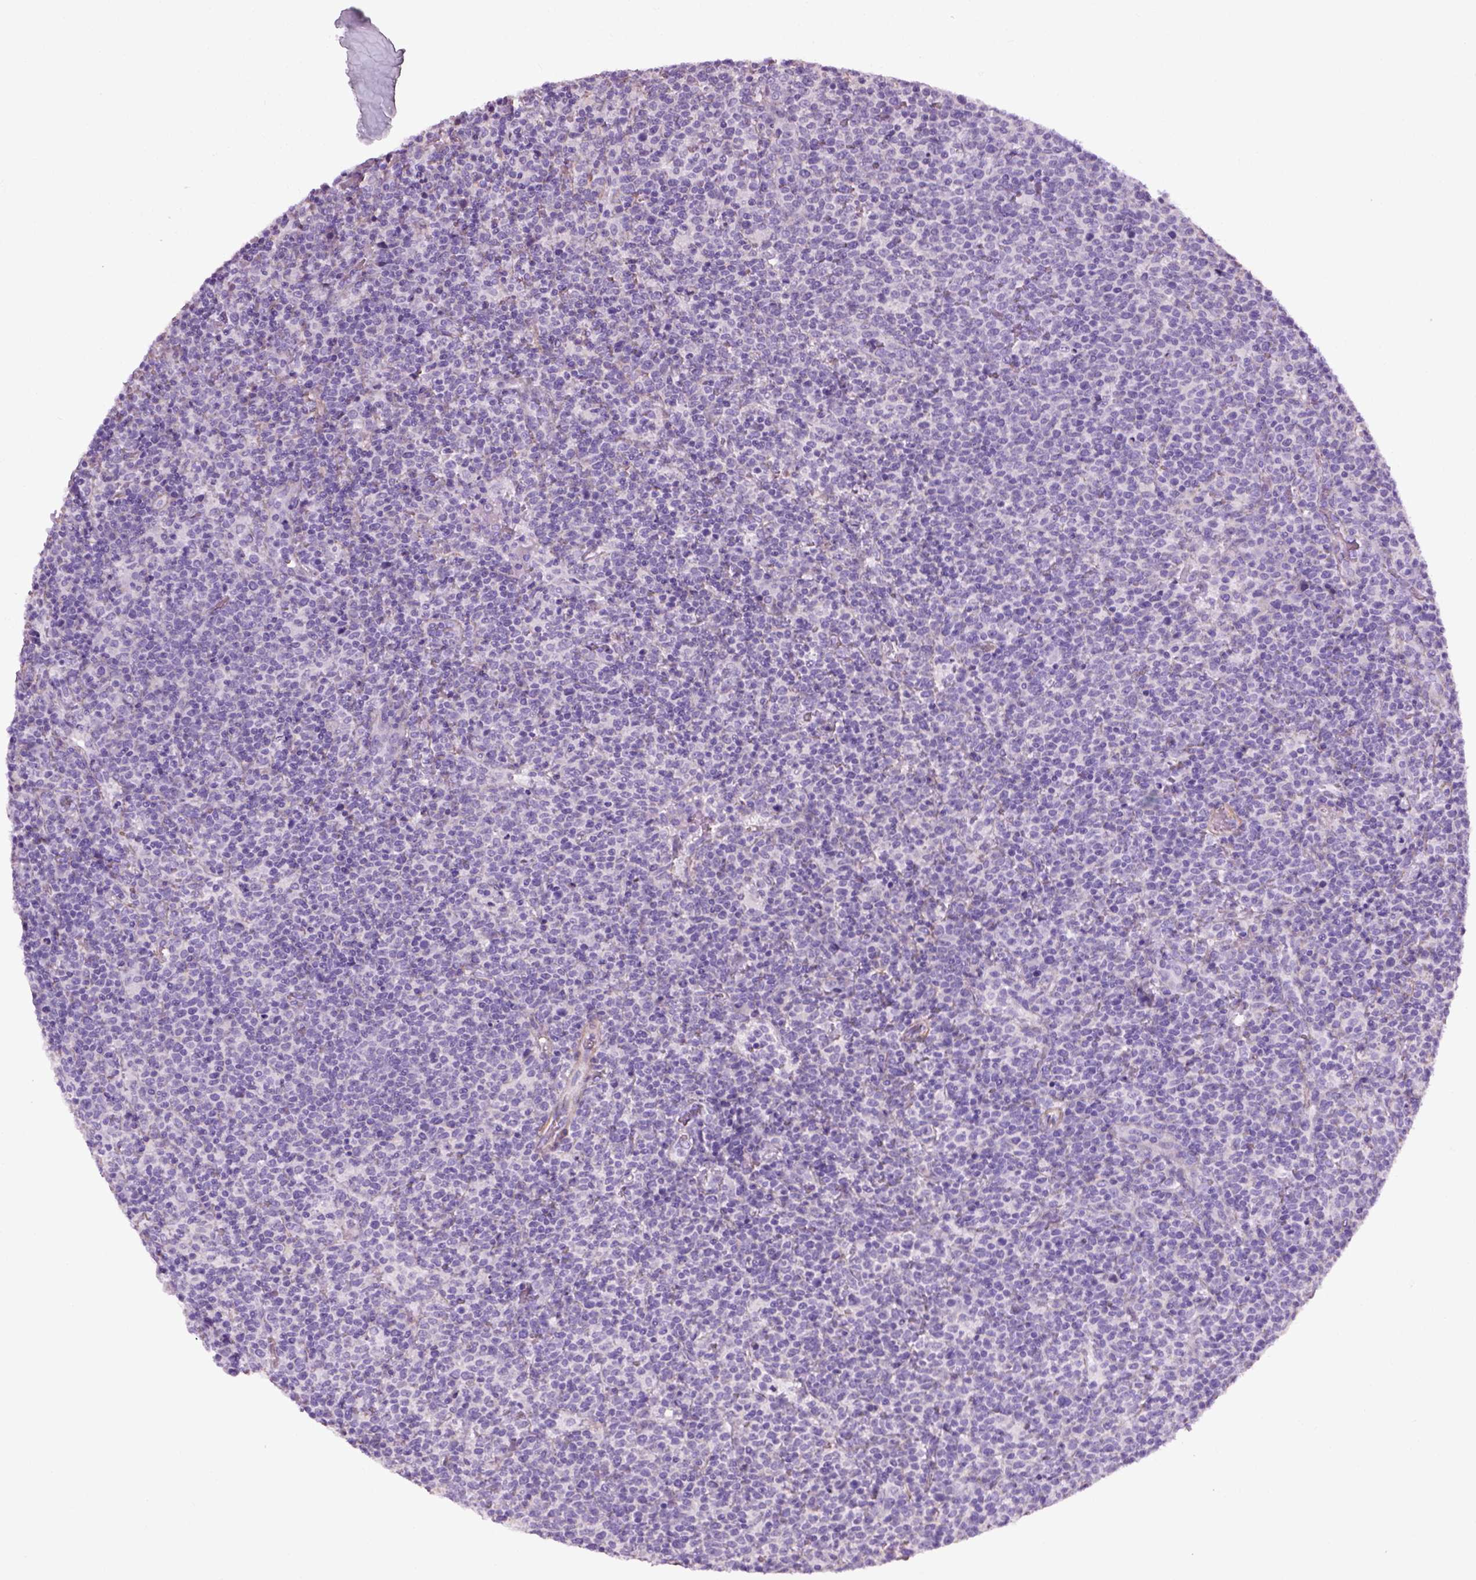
{"staining": {"intensity": "negative", "quantity": "none", "location": "none"}, "tissue": "lymphoma", "cell_type": "Tumor cells", "image_type": "cancer", "snomed": [{"axis": "morphology", "description": "Malignant lymphoma, non-Hodgkin's type, High grade"}, {"axis": "topography", "description": "Lymph node"}], "caption": "Micrograph shows no protein staining in tumor cells of lymphoma tissue.", "gene": "FAM161A", "patient": {"sex": "male", "age": 61}}